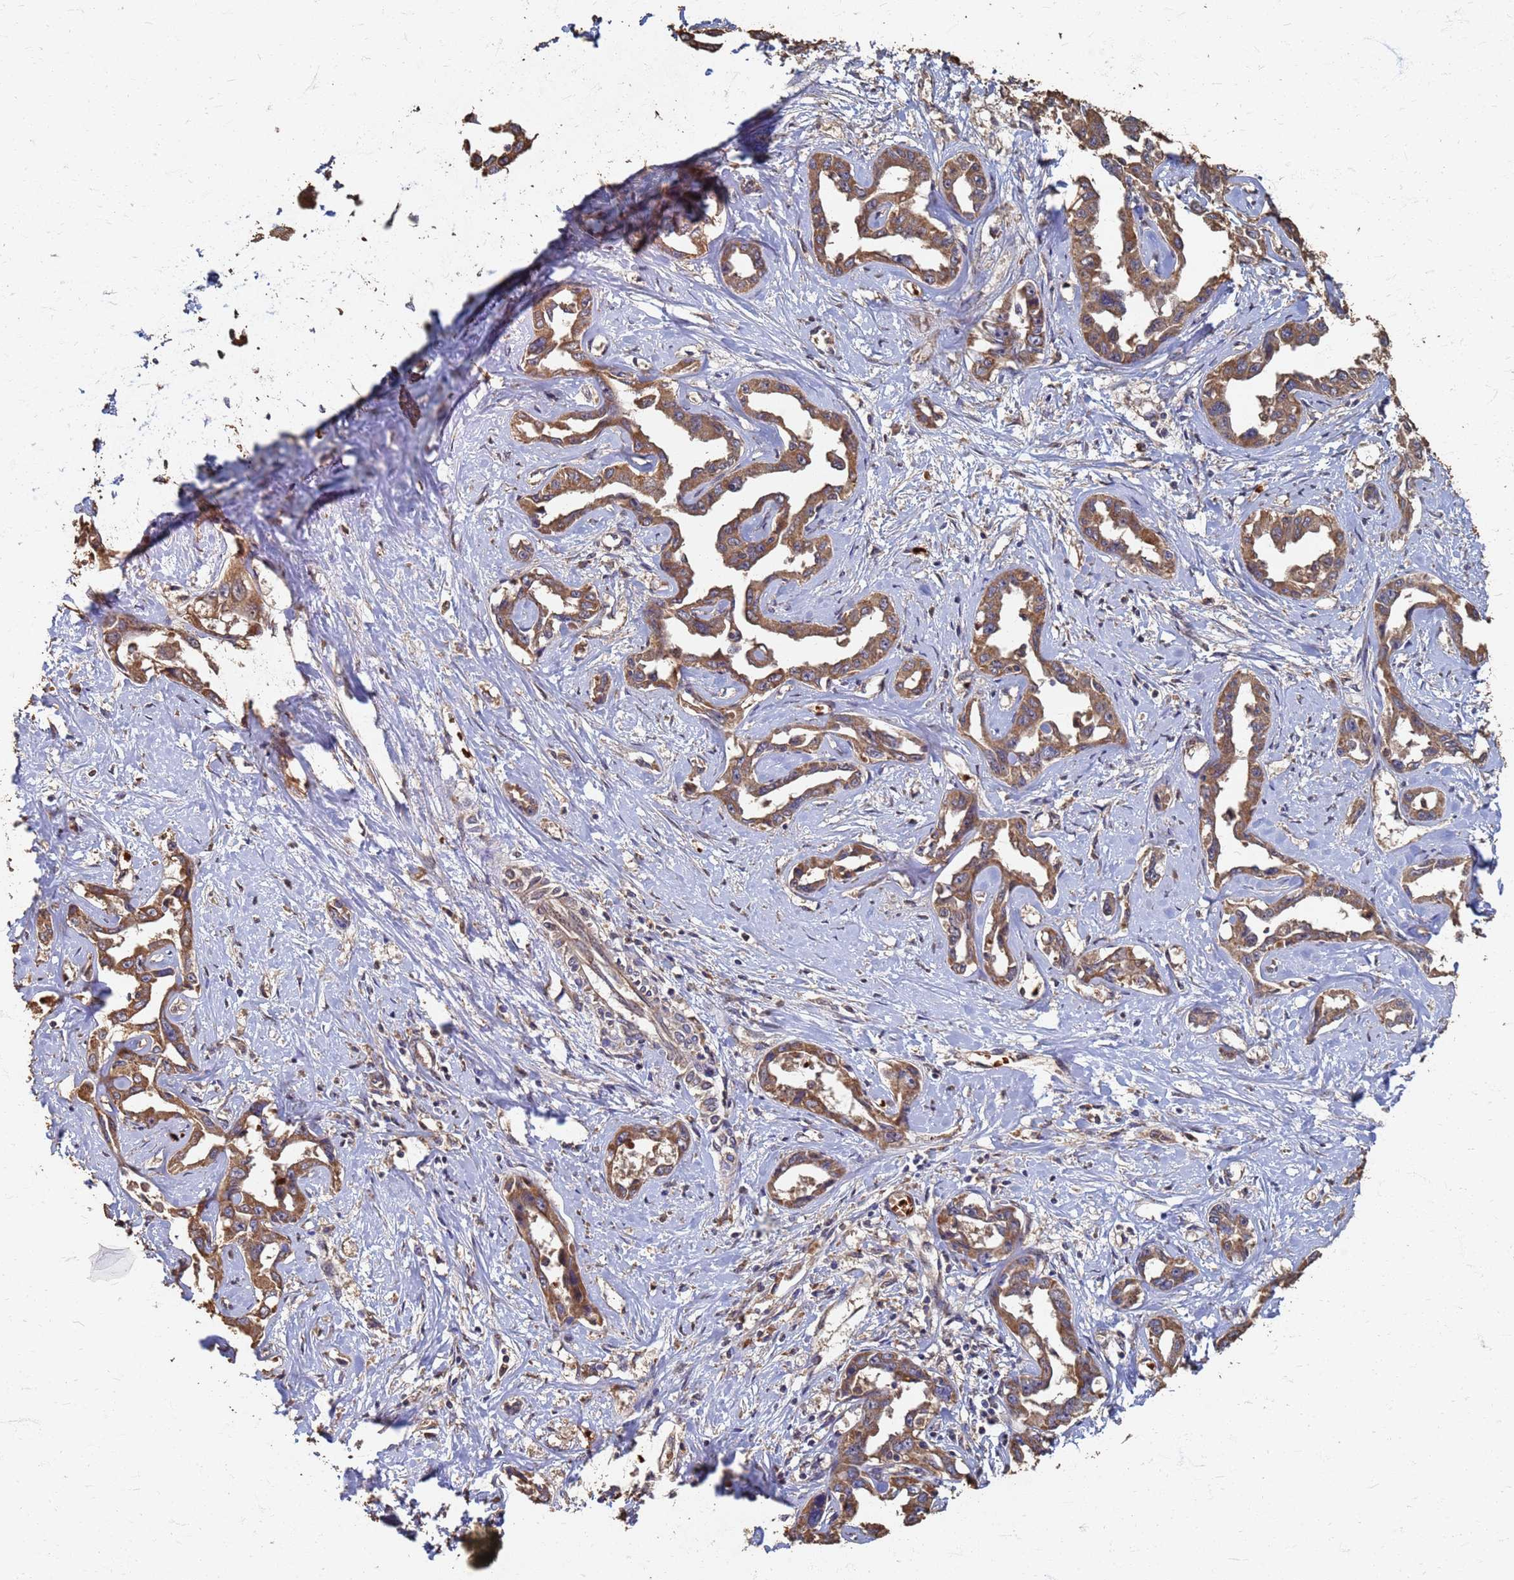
{"staining": {"intensity": "moderate", "quantity": ">75%", "location": "cytoplasmic/membranous"}, "tissue": "liver cancer", "cell_type": "Tumor cells", "image_type": "cancer", "snomed": [{"axis": "morphology", "description": "Cholangiocarcinoma"}, {"axis": "topography", "description": "Liver"}], "caption": "DAB immunohistochemical staining of human liver cholangiocarcinoma exhibits moderate cytoplasmic/membranous protein expression in about >75% of tumor cells. The protein of interest is shown in brown color, while the nuclei are stained blue.", "gene": "DPH5", "patient": {"sex": "male", "age": 59}}